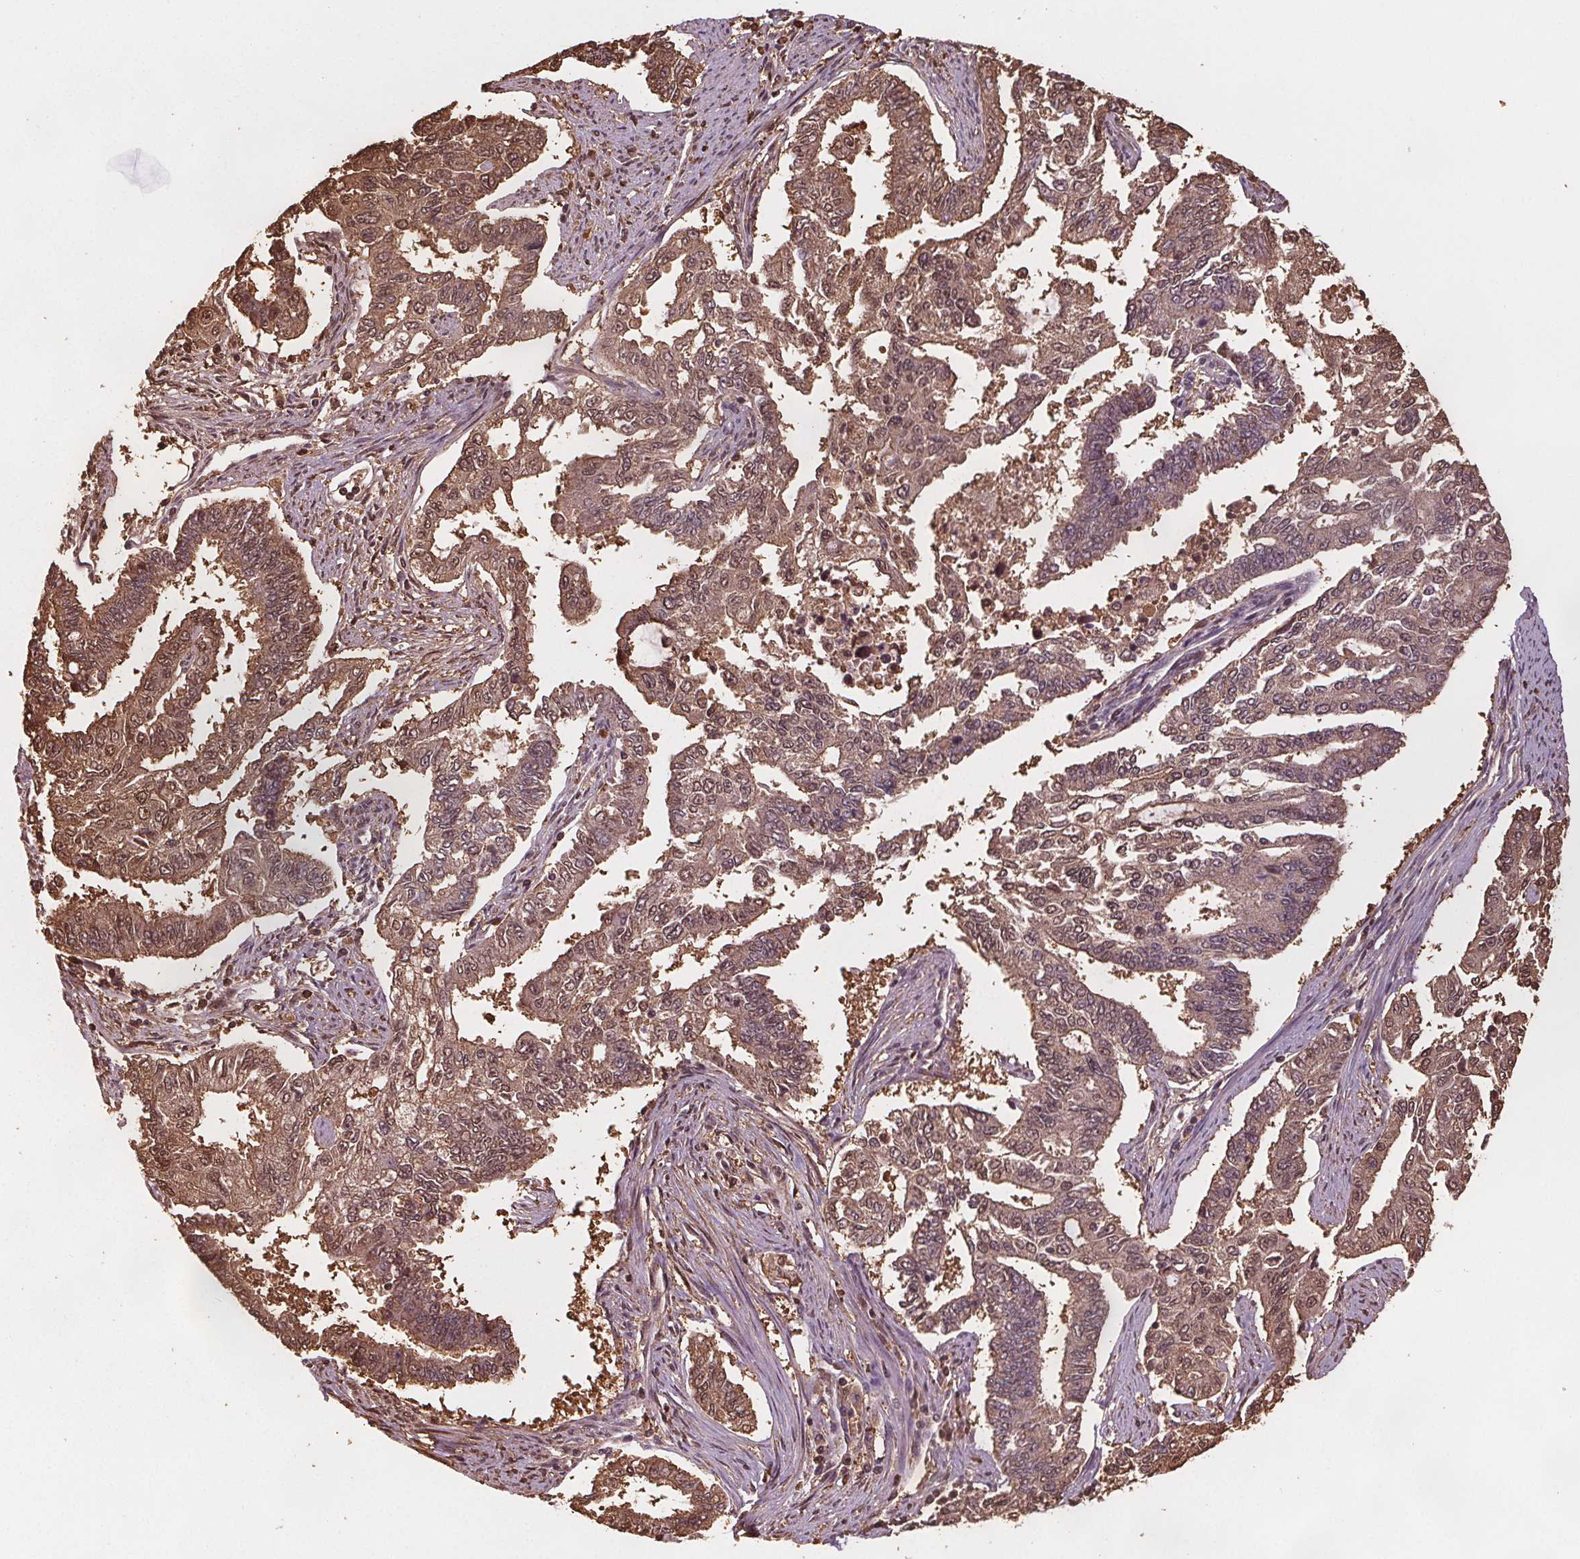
{"staining": {"intensity": "moderate", "quantity": ">75%", "location": "cytoplasmic/membranous,nuclear"}, "tissue": "endometrial cancer", "cell_type": "Tumor cells", "image_type": "cancer", "snomed": [{"axis": "morphology", "description": "Adenocarcinoma, NOS"}, {"axis": "topography", "description": "Uterus"}], "caption": "Moderate cytoplasmic/membranous and nuclear protein expression is present in approximately >75% of tumor cells in endometrial adenocarcinoma.", "gene": "ENO1", "patient": {"sex": "female", "age": 59}}